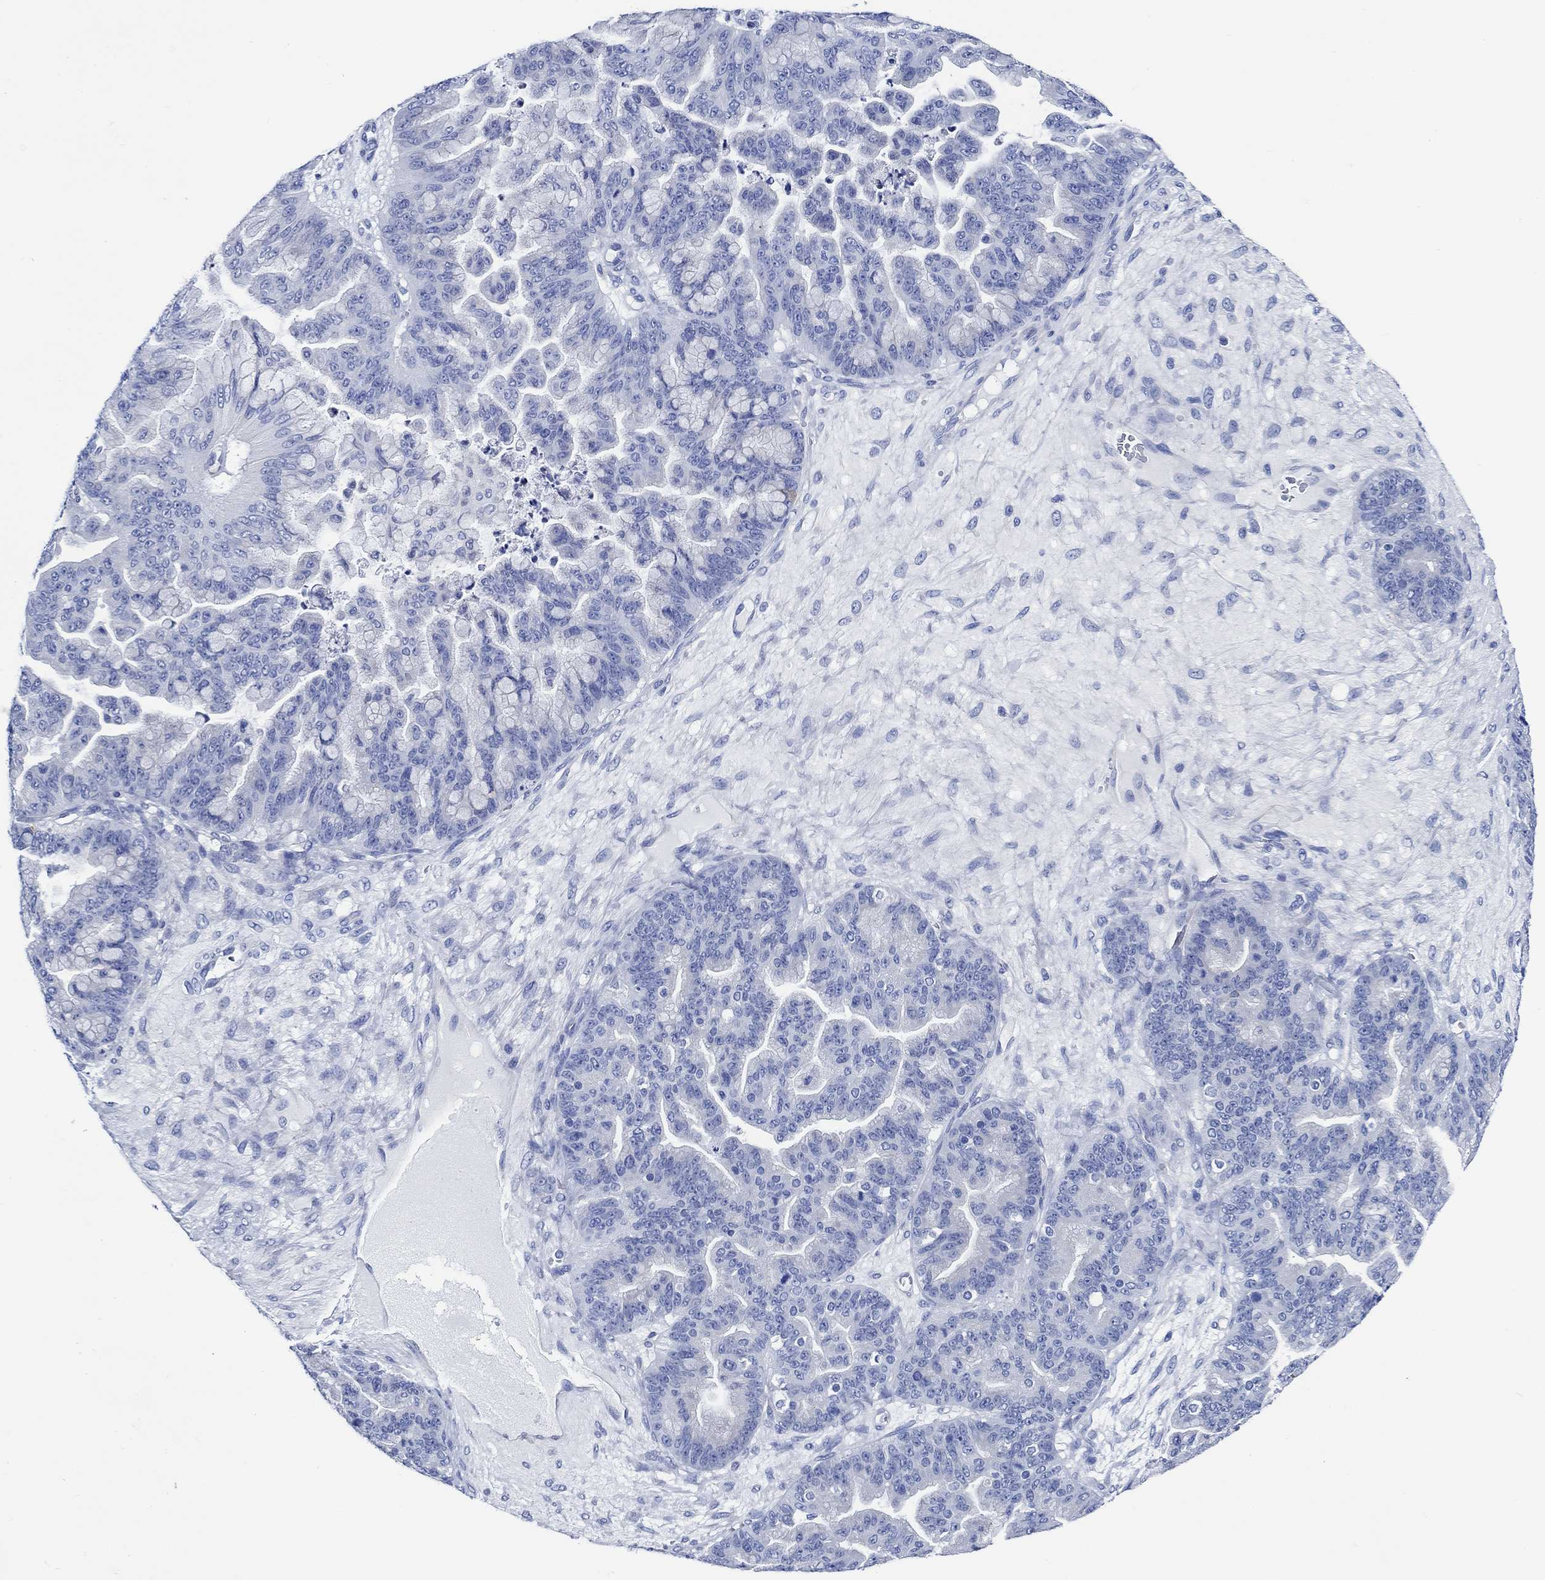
{"staining": {"intensity": "negative", "quantity": "none", "location": "none"}, "tissue": "ovarian cancer", "cell_type": "Tumor cells", "image_type": "cancer", "snomed": [{"axis": "morphology", "description": "Cystadenocarcinoma, mucinous, NOS"}, {"axis": "topography", "description": "Ovary"}], "caption": "The micrograph displays no staining of tumor cells in ovarian mucinous cystadenocarcinoma.", "gene": "WDR62", "patient": {"sex": "female", "age": 67}}